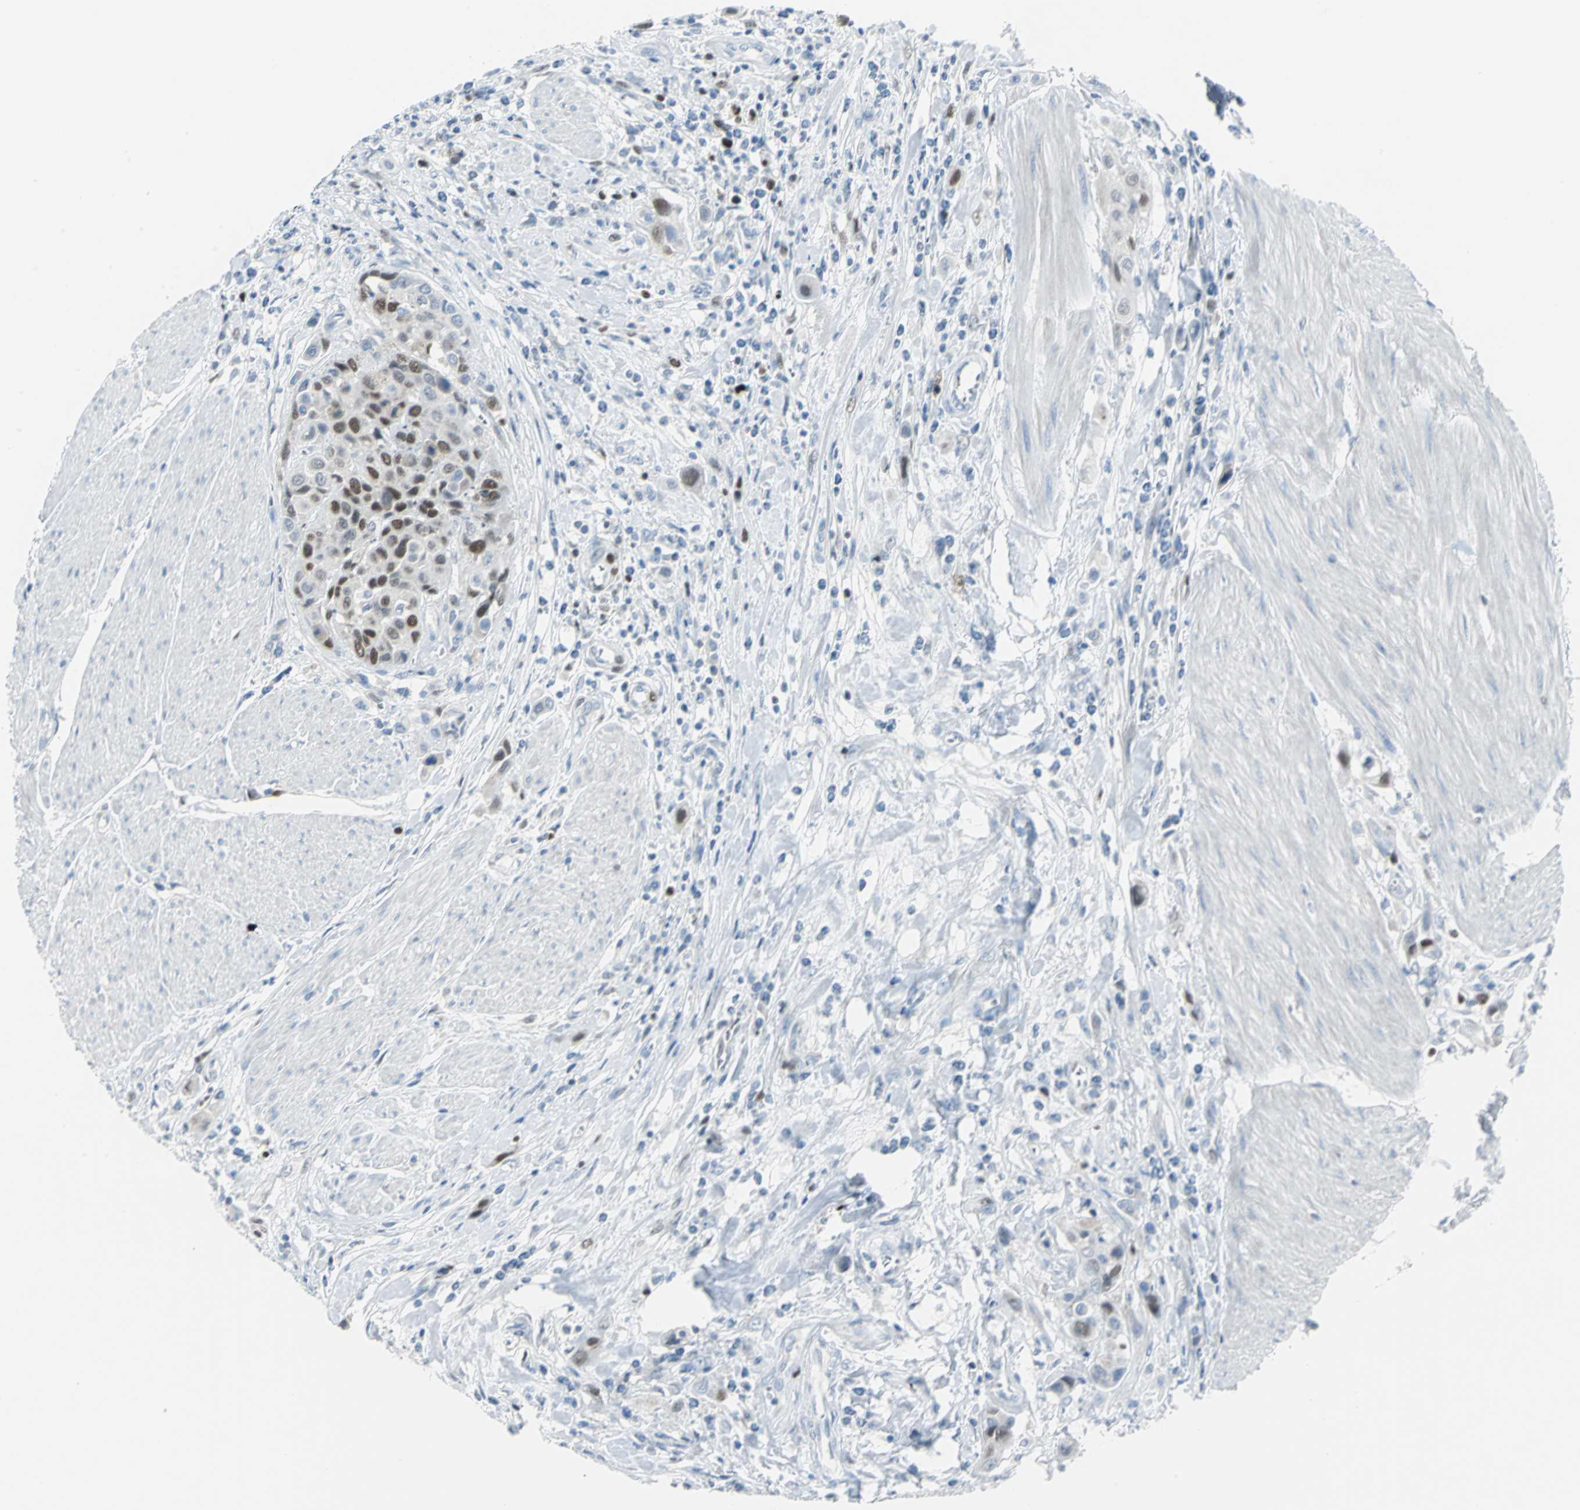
{"staining": {"intensity": "strong", "quantity": ">75%", "location": "nuclear"}, "tissue": "urothelial cancer", "cell_type": "Tumor cells", "image_type": "cancer", "snomed": [{"axis": "morphology", "description": "Urothelial carcinoma, High grade"}, {"axis": "topography", "description": "Urinary bladder"}], "caption": "Immunohistochemical staining of high-grade urothelial carcinoma demonstrates high levels of strong nuclear protein staining in approximately >75% of tumor cells.", "gene": "MCM4", "patient": {"sex": "male", "age": 50}}